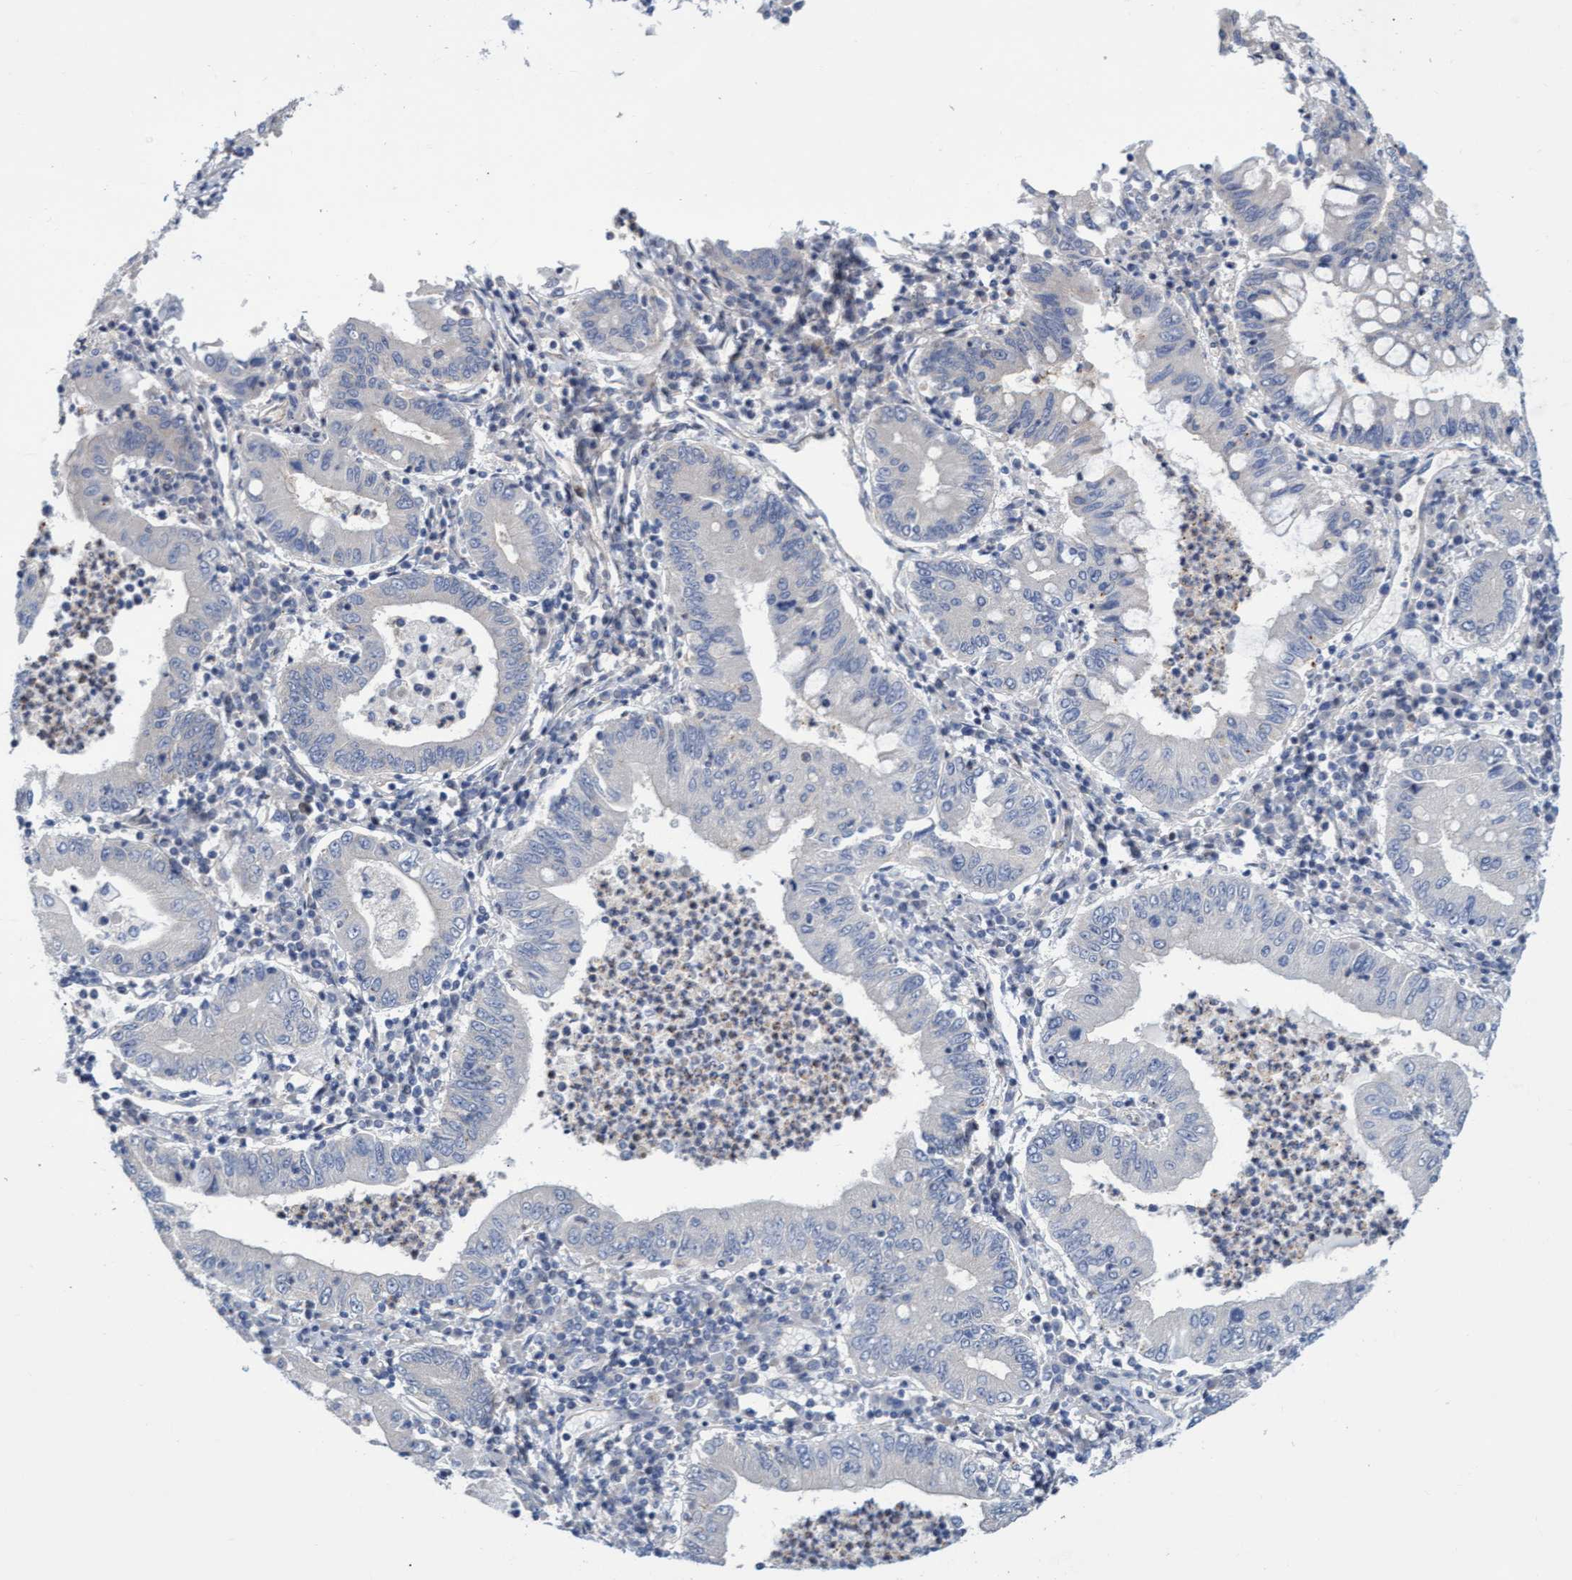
{"staining": {"intensity": "negative", "quantity": "none", "location": "none"}, "tissue": "stomach cancer", "cell_type": "Tumor cells", "image_type": "cancer", "snomed": [{"axis": "morphology", "description": "Normal tissue, NOS"}, {"axis": "morphology", "description": "Adenocarcinoma, NOS"}, {"axis": "topography", "description": "Esophagus"}, {"axis": "topography", "description": "Stomach, upper"}, {"axis": "topography", "description": "Peripheral nerve tissue"}], "caption": "The histopathology image reveals no staining of tumor cells in stomach adenocarcinoma. Brightfield microscopy of immunohistochemistry stained with DAB (brown) and hematoxylin (blue), captured at high magnification.", "gene": "ABCF2", "patient": {"sex": "male", "age": 62}}